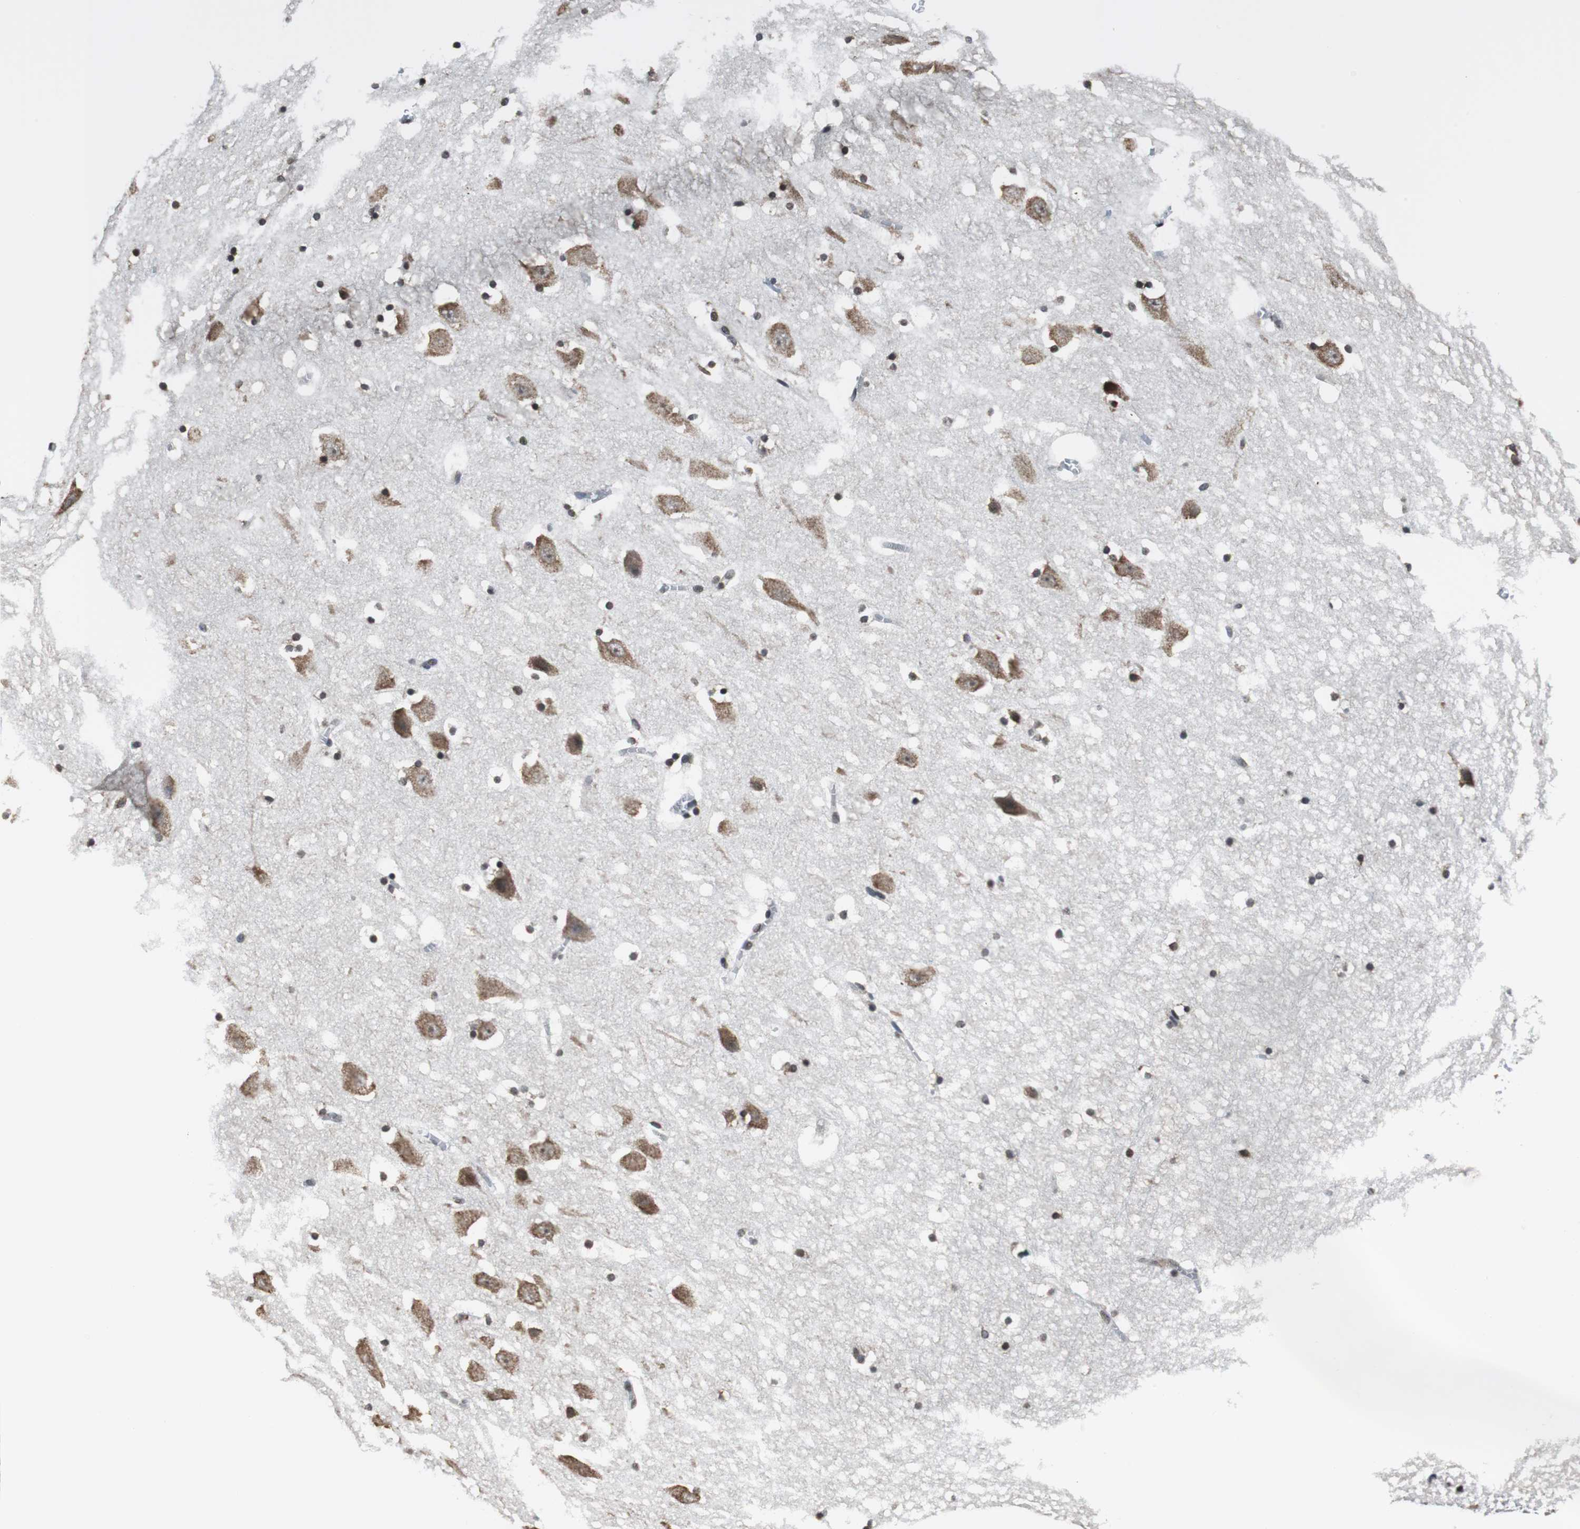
{"staining": {"intensity": "strong", "quantity": ">75%", "location": "cytoplasmic/membranous,nuclear"}, "tissue": "hippocampus", "cell_type": "Glial cells", "image_type": "normal", "snomed": [{"axis": "morphology", "description": "Normal tissue, NOS"}, {"axis": "topography", "description": "Hippocampus"}], "caption": "The histopathology image reveals staining of unremarkable hippocampus, revealing strong cytoplasmic/membranous,nuclear protein expression (brown color) within glial cells.", "gene": "REST", "patient": {"sex": "male", "age": 45}}